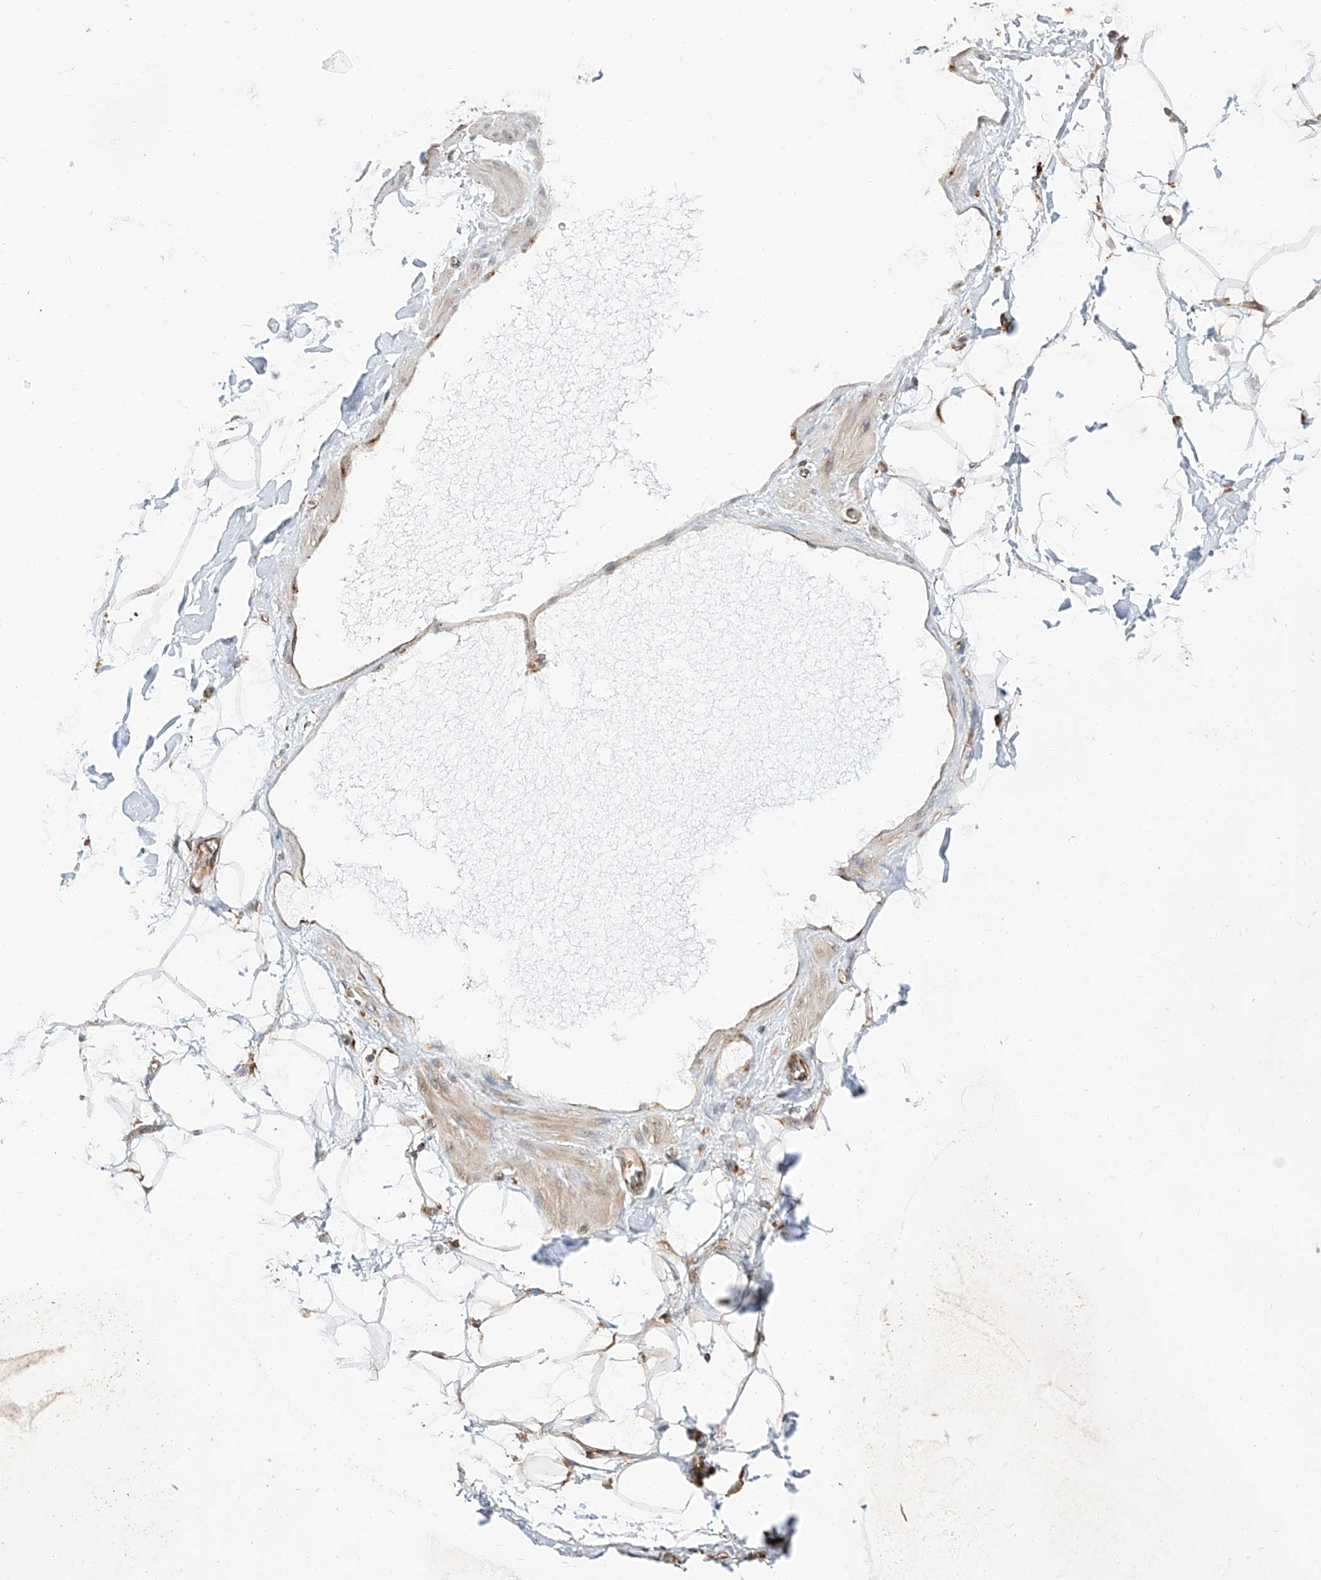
{"staining": {"intensity": "negative", "quantity": "none", "location": "none"}, "tissue": "adipose tissue", "cell_type": "Adipocytes", "image_type": "normal", "snomed": [{"axis": "morphology", "description": "Normal tissue, NOS"}, {"axis": "morphology", "description": "Adenocarcinoma, NOS"}, {"axis": "topography", "description": "Pancreas"}, {"axis": "topography", "description": "Peripheral nerve tissue"}], "caption": "Immunohistochemical staining of normal adipose tissue exhibits no significant expression in adipocytes. (DAB (3,3'-diaminobenzidine) immunohistochemistry (IHC) visualized using brightfield microscopy, high magnification).", "gene": "ISCA2", "patient": {"sex": "male", "age": 59}}